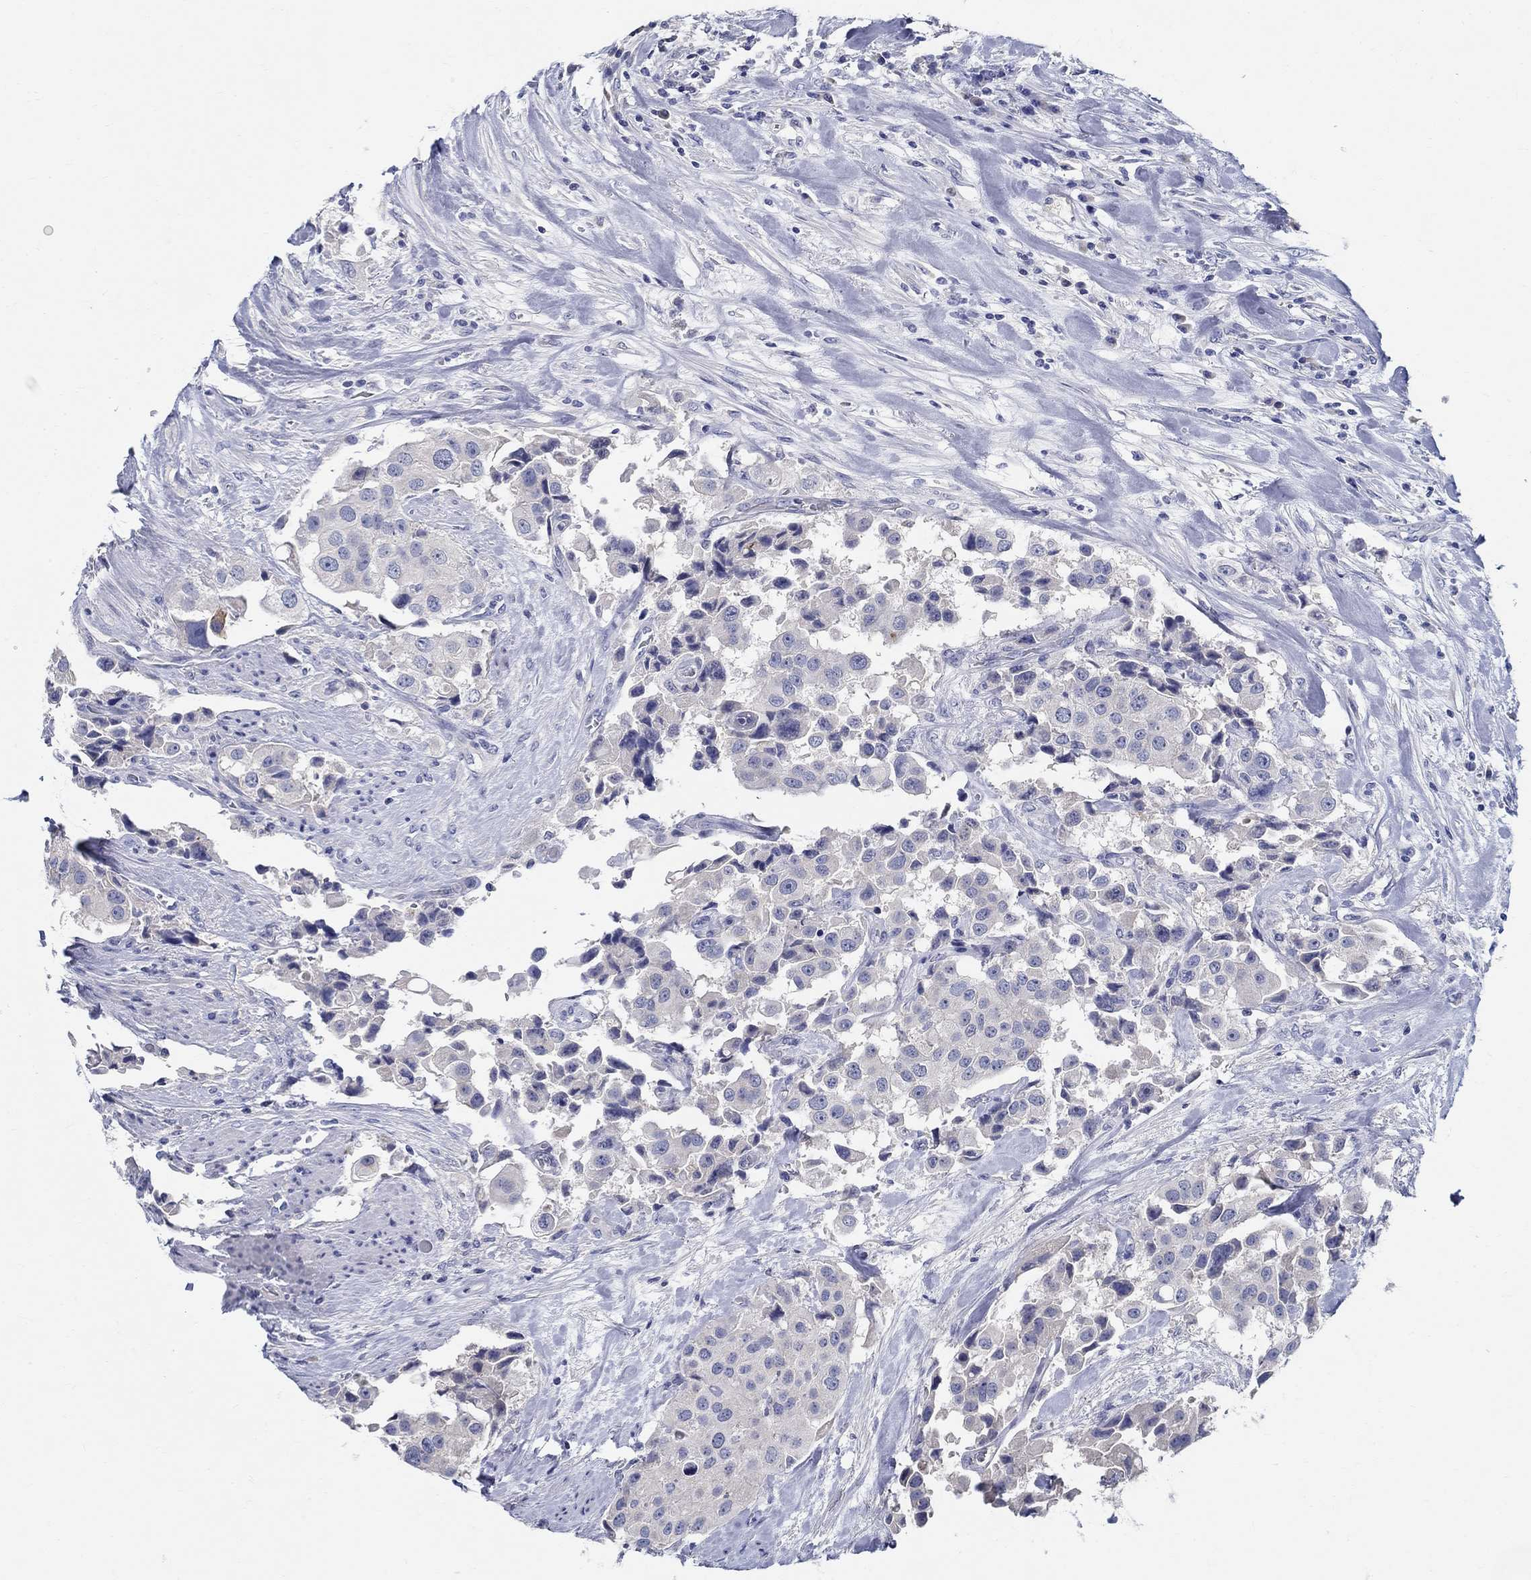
{"staining": {"intensity": "negative", "quantity": "none", "location": "none"}, "tissue": "urothelial cancer", "cell_type": "Tumor cells", "image_type": "cancer", "snomed": [{"axis": "morphology", "description": "Urothelial carcinoma, High grade"}, {"axis": "topography", "description": "Urinary bladder"}], "caption": "High power microscopy image of an immunohistochemistry (IHC) histopathology image of urothelial carcinoma (high-grade), revealing no significant staining in tumor cells.", "gene": "CRYGD", "patient": {"sex": "female", "age": 64}}